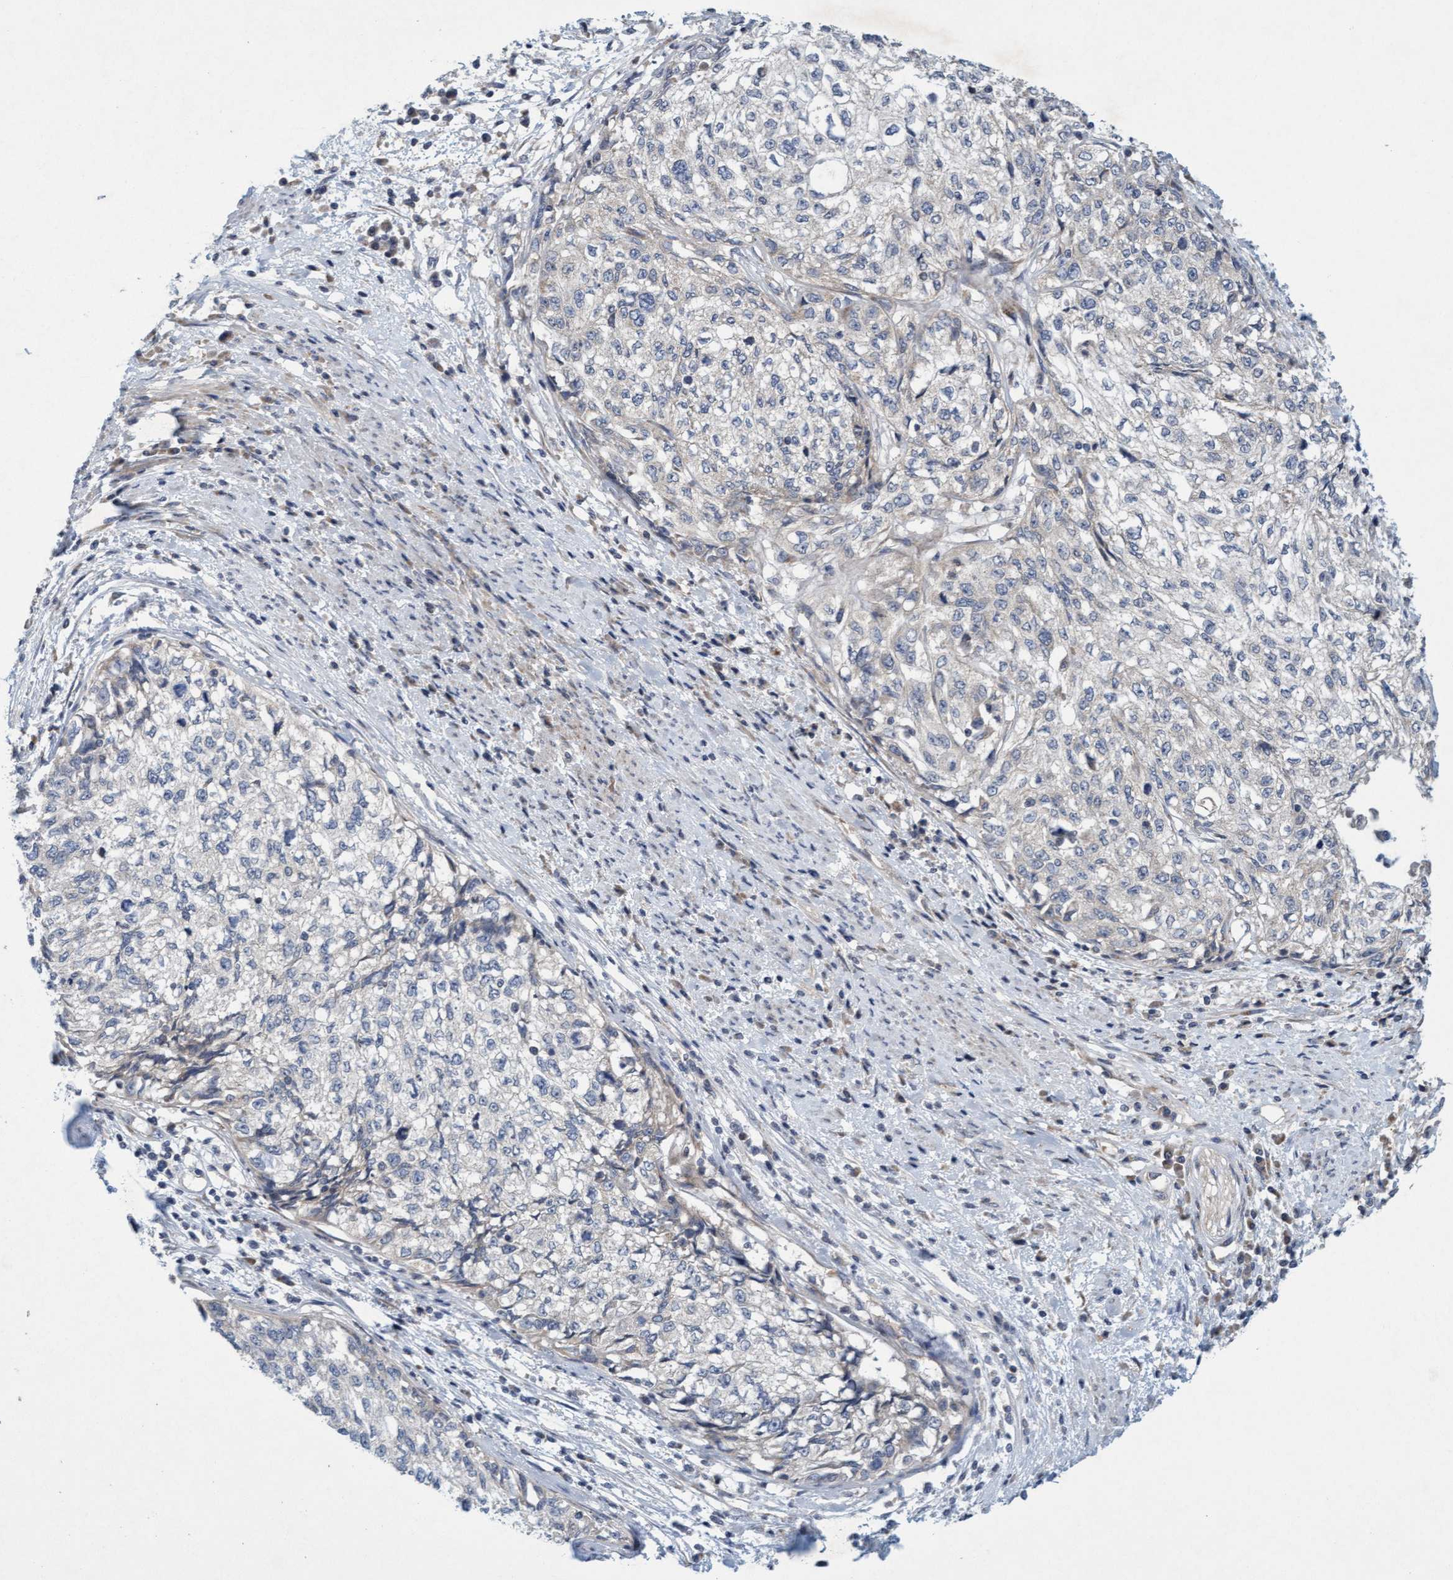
{"staining": {"intensity": "negative", "quantity": "none", "location": "none"}, "tissue": "cervical cancer", "cell_type": "Tumor cells", "image_type": "cancer", "snomed": [{"axis": "morphology", "description": "Squamous cell carcinoma, NOS"}, {"axis": "topography", "description": "Cervix"}], "caption": "Cervical cancer (squamous cell carcinoma) stained for a protein using IHC demonstrates no positivity tumor cells.", "gene": "DDHD2", "patient": {"sex": "female", "age": 57}}